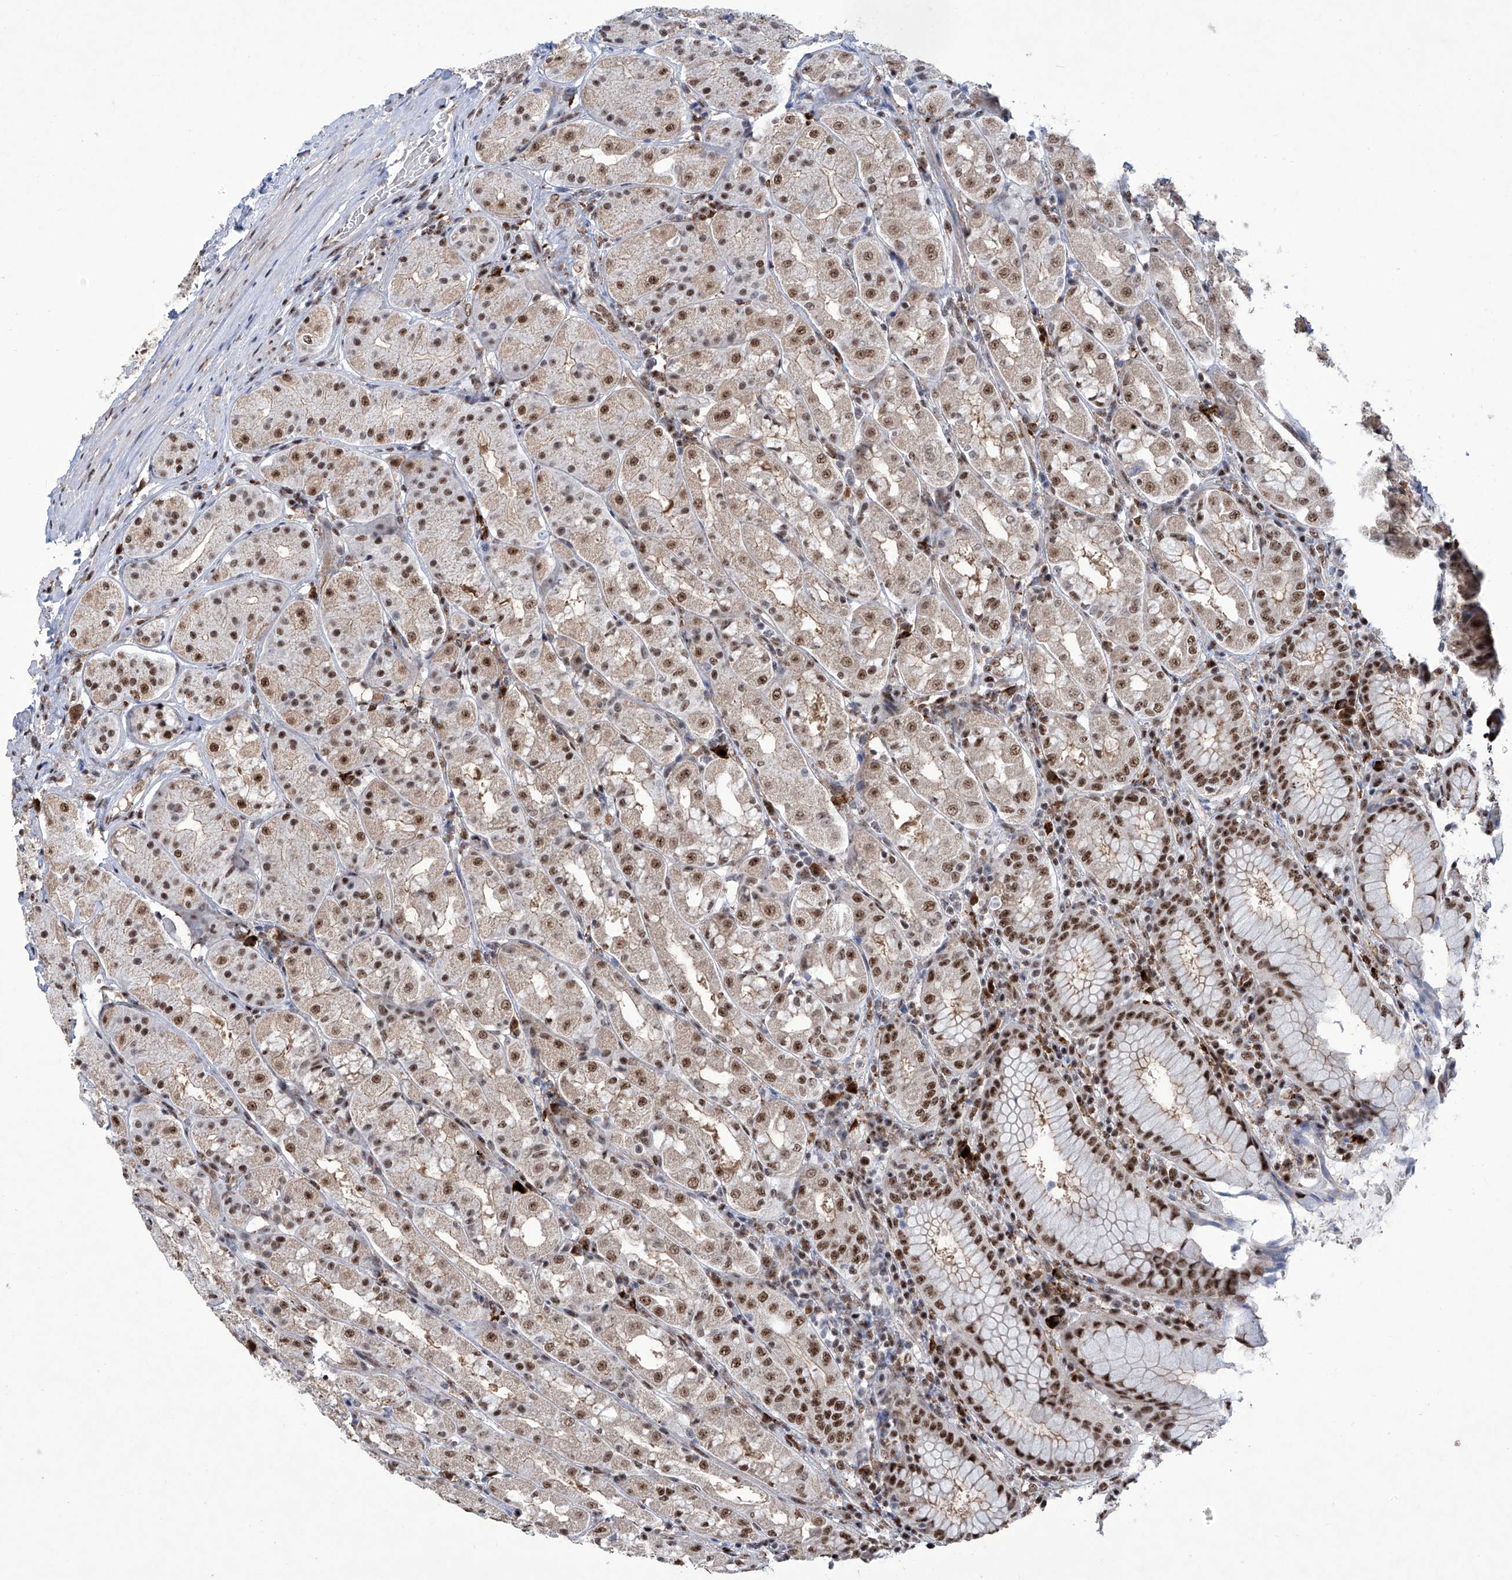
{"staining": {"intensity": "strong", "quantity": "<25%", "location": "nuclear"}, "tissue": "stomach", "cell_type": "Glandular cells", "image_type": "normal", "snomed": [{"axis": "morphology", "description": "Normal tissue, NOS"}, {"axis": "topography", "description": "Stomach"}, {"axis": "topography", "description": "Stomach, lower"}], "caption": "Glandular cells demonstrate strong nuclear staining in about <25% of cells in benign stomach. Using DAB (3,3'-diaminobenzidine) (brown) and hematoxylin (blue) stains, captured at high magnification using brightfield microscopy.", "gene": "FBXL4", "patient": {"sex": "female", "age": 56}}